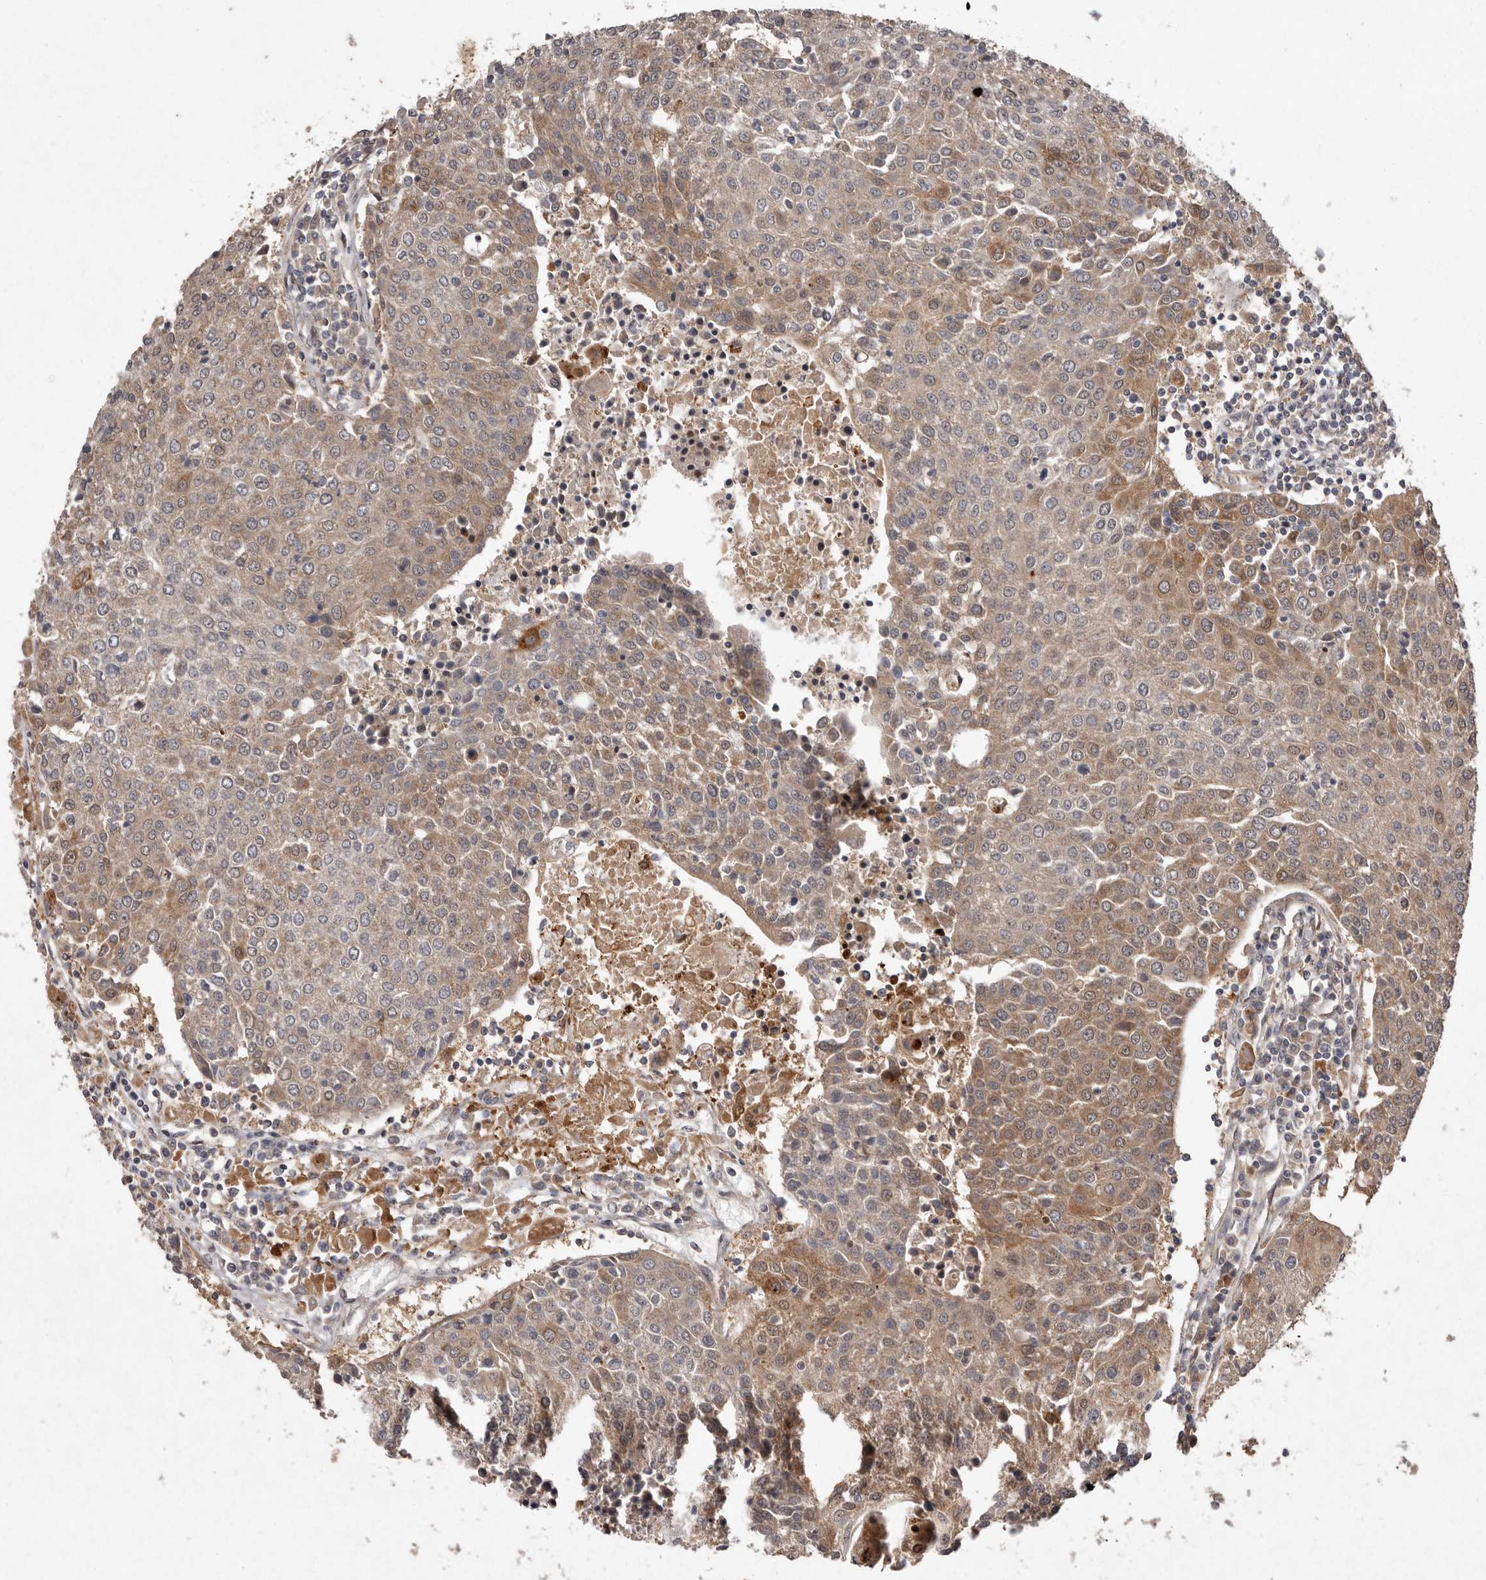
{"staining": {"intensity": "moderate", "quantity": ">75%", "location": "cytoplasmic/membranous"}, "tissue": "urothelial cancer", "cell_type": "Tumor cells", "image_type": "cancer", "snomed": [{"axis": "morphology", "description": "Urothelial carcinoma, High grade"}, {"axis": "topography", "description": "Urinary bladder"}], "caption": "This is an image of IHC staining of urothelial cancer, which shows moderate staining in the cytoplasmic/membranous of tumor cells.", "gene": "FLAD1", "patient": {"sex": "female", "age": 85}}